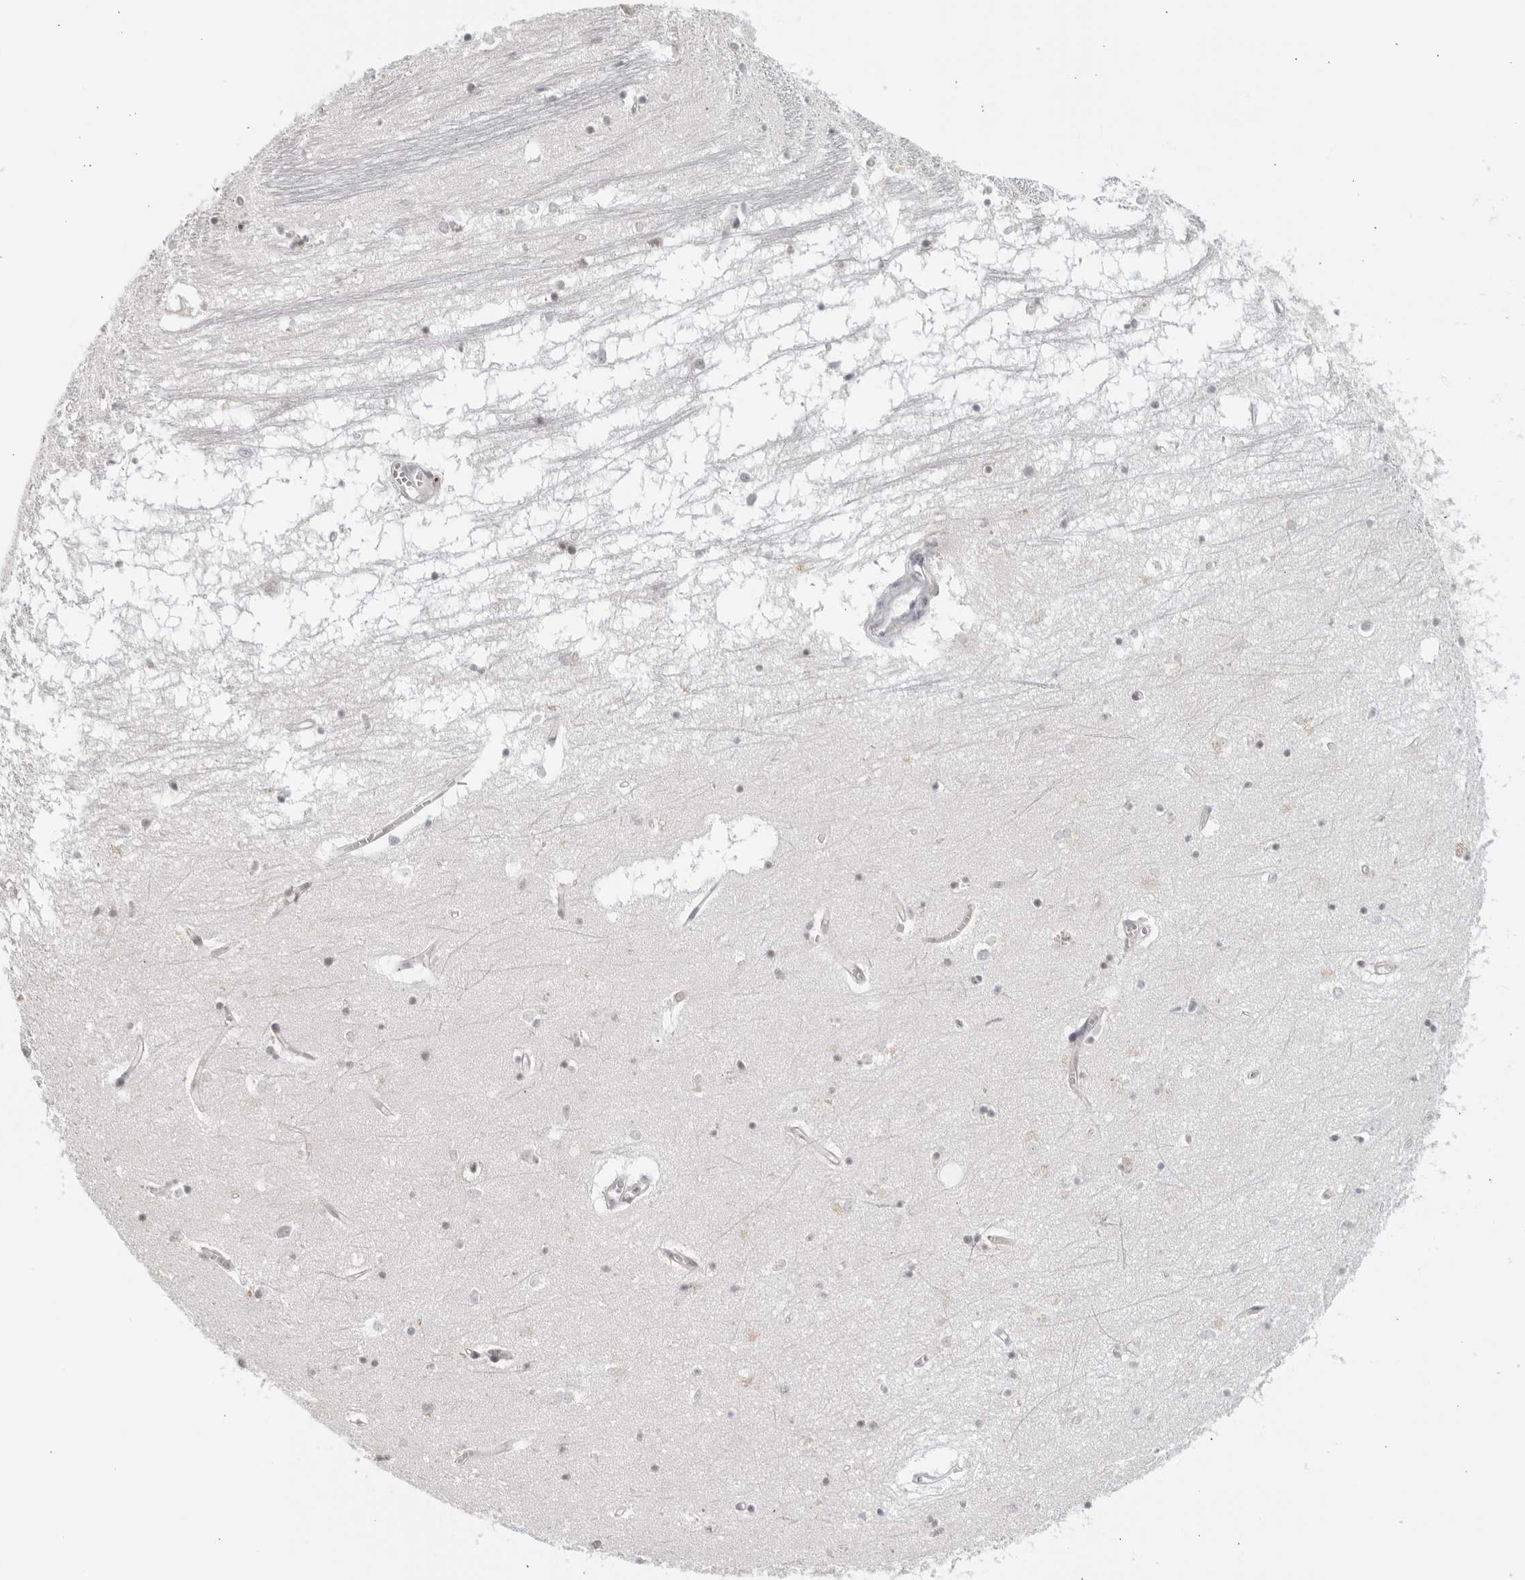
{"staining": {"intensity": "weak", "quantity": "<25%", "location": "cytoplasmic/membranous"}, "tissue": "hippocampus", "cell_type": "Glial cells", "image_type": "normal", "snomed": [{"axis": "morphology", "description": "Normal tissue, NOS"}, {"axis": "topography", "description": "Hippocampus"}], "caption": "This is a photomicrograph of immunohistochemistry (IHC) staining of benign hippocampus, which shows no positivity in glial cells.", "gene": "RAB11FIP3", "patient": {"sex": "male", "age": 70}}